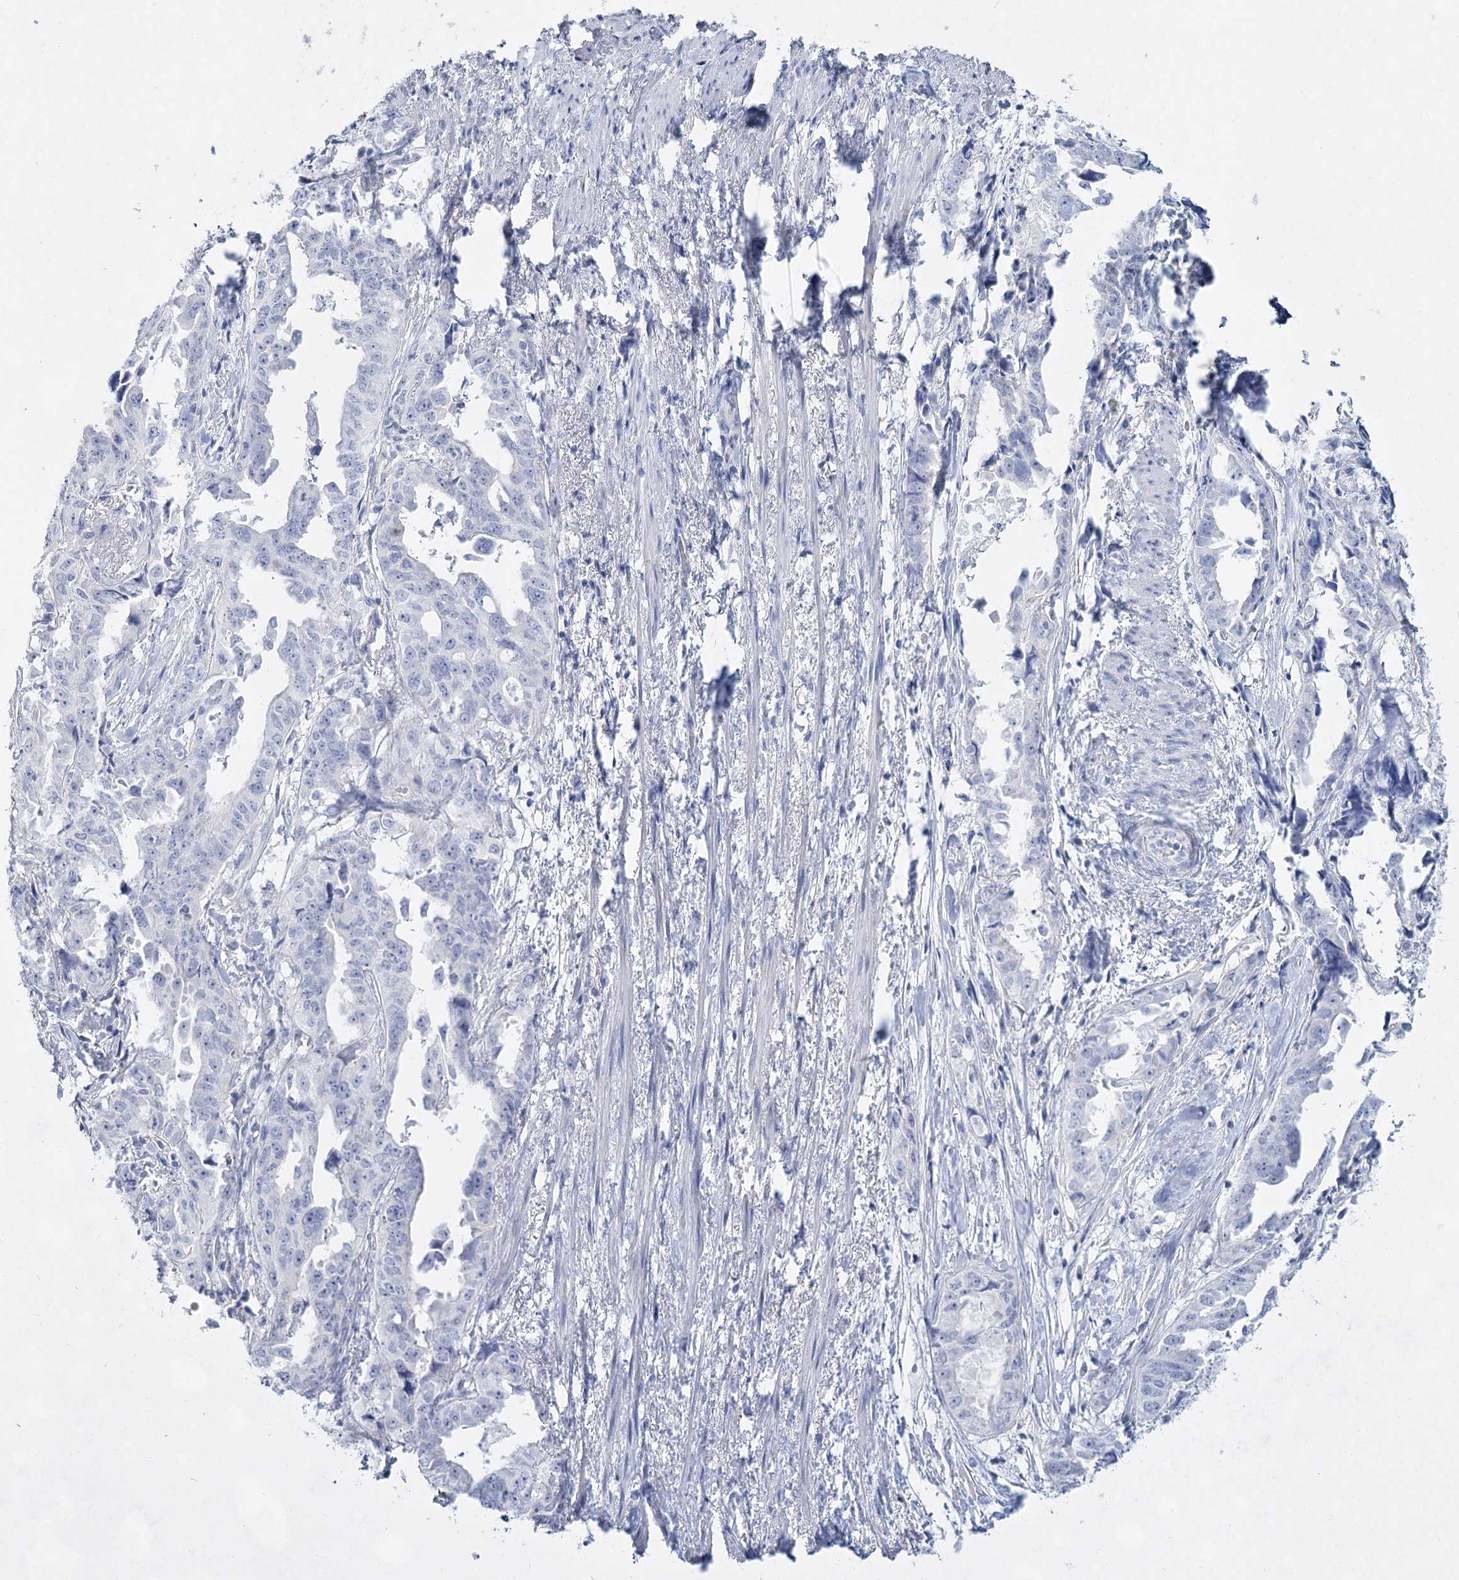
{"staining": {"intensity": "negative", "quantity": "none", "location": "none"}, "tissue": "endometrial cancer", "cell_type": "Tumor cells", "image_type": "cancer", "snomed": [{"axis": "morphology", "description": "Adenocarcinoma, NOS"}, {"axis": "topography", "description": "Endometrium"}], "caption": "A micrograph of human endometrial adenocarcinoma is negative for staining in tumor cells.", "gene": "SLC17A2", "patient": {"sex": "female", "age": 65}}